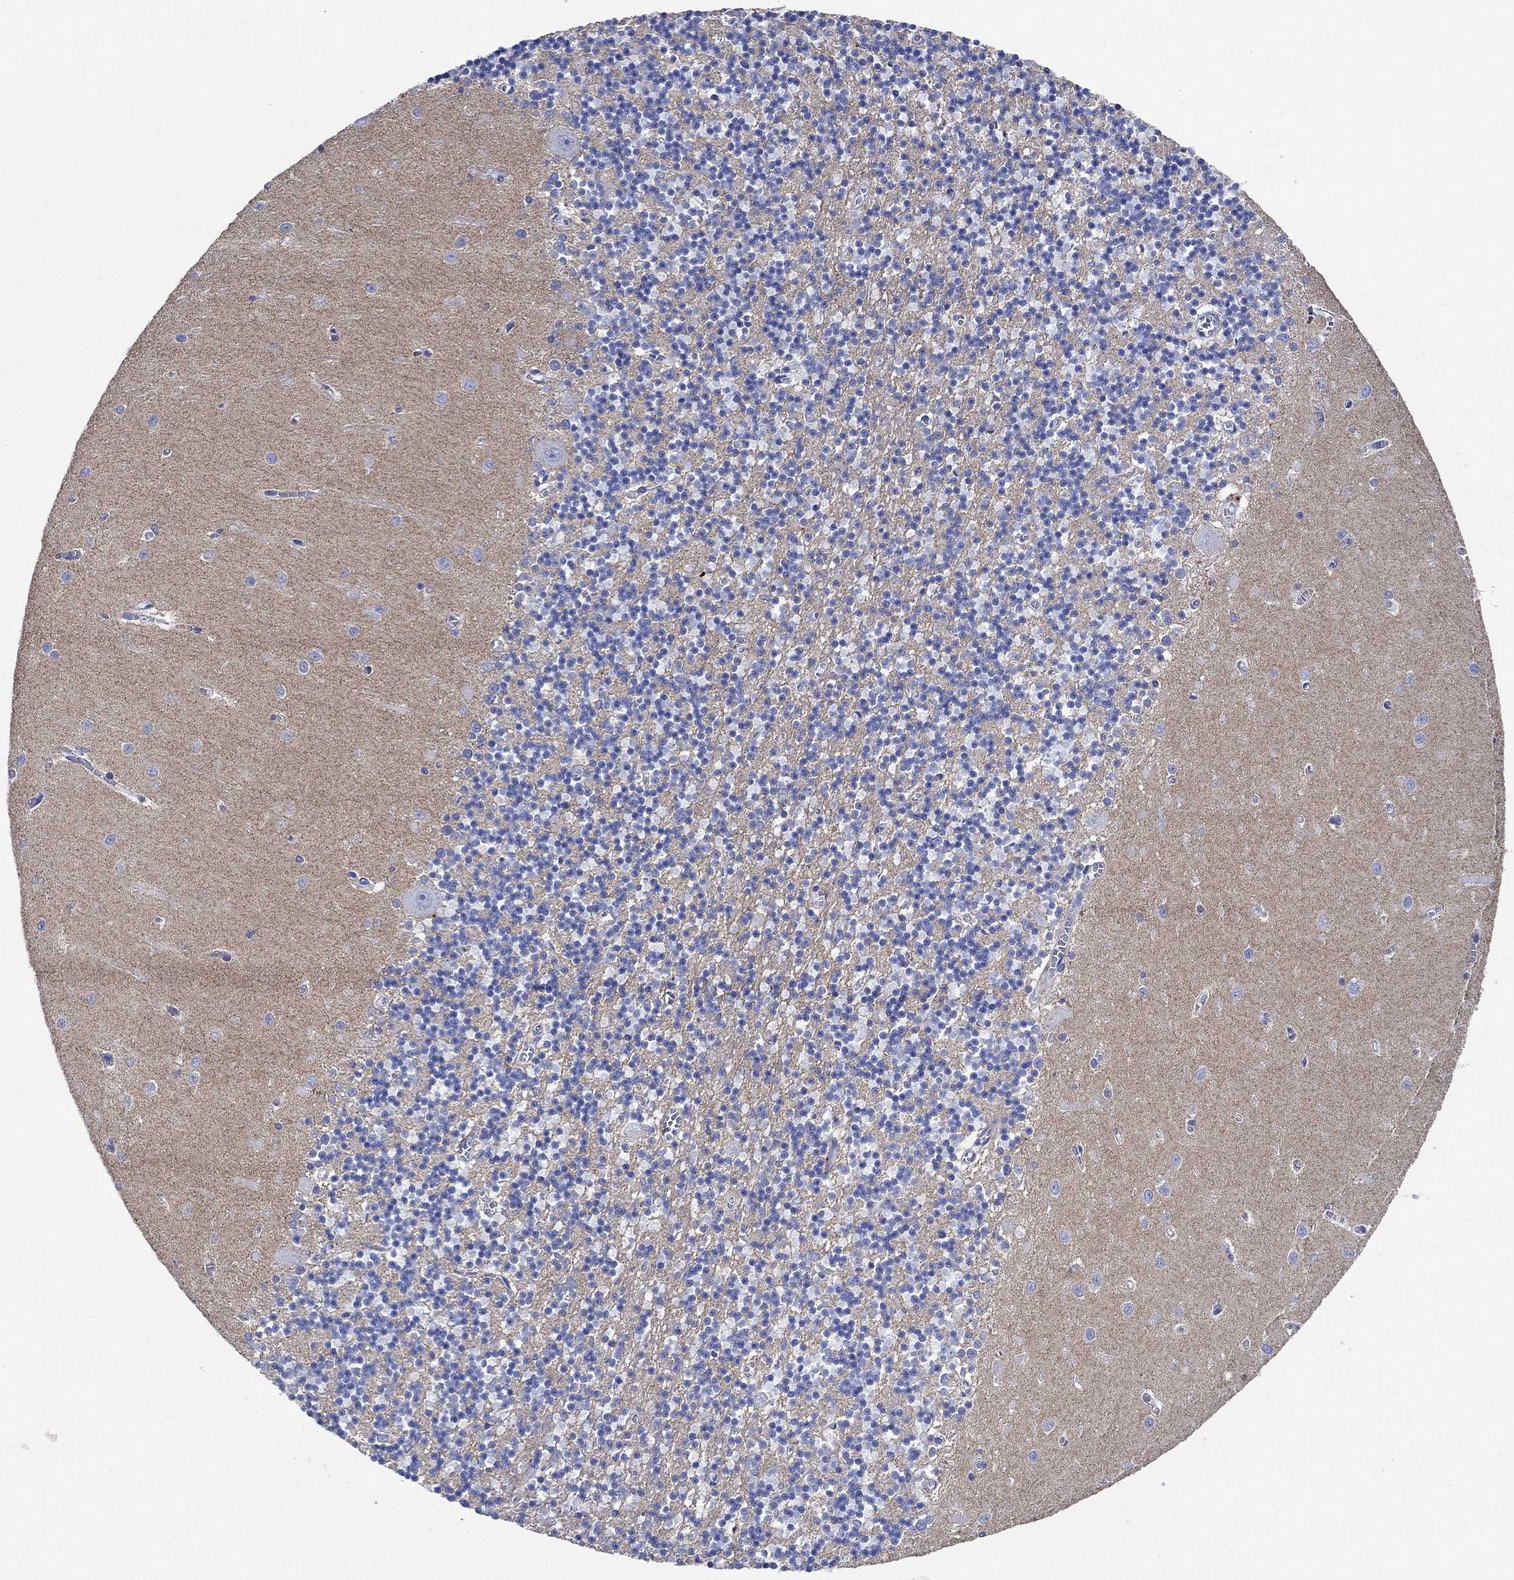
{"staining": {"intensity": "negative", "quantity": "none", "location": "none"}, "tissue": "cerebellum", "cell_type": "Cells in granular layer", "image_type": "normal", "snomed": [{"axis": "morphology", "description": "Normal tissue, NOS"}, {"axis": "topography", "description": "Cerebellum"}], "caption": "IHC image of benign human cerebellum stained for a protein (brown), which exhibits no staining in cells in granular layer.", "gene": "SHISA4", "patient": {"sex": "female", "age": 64}}